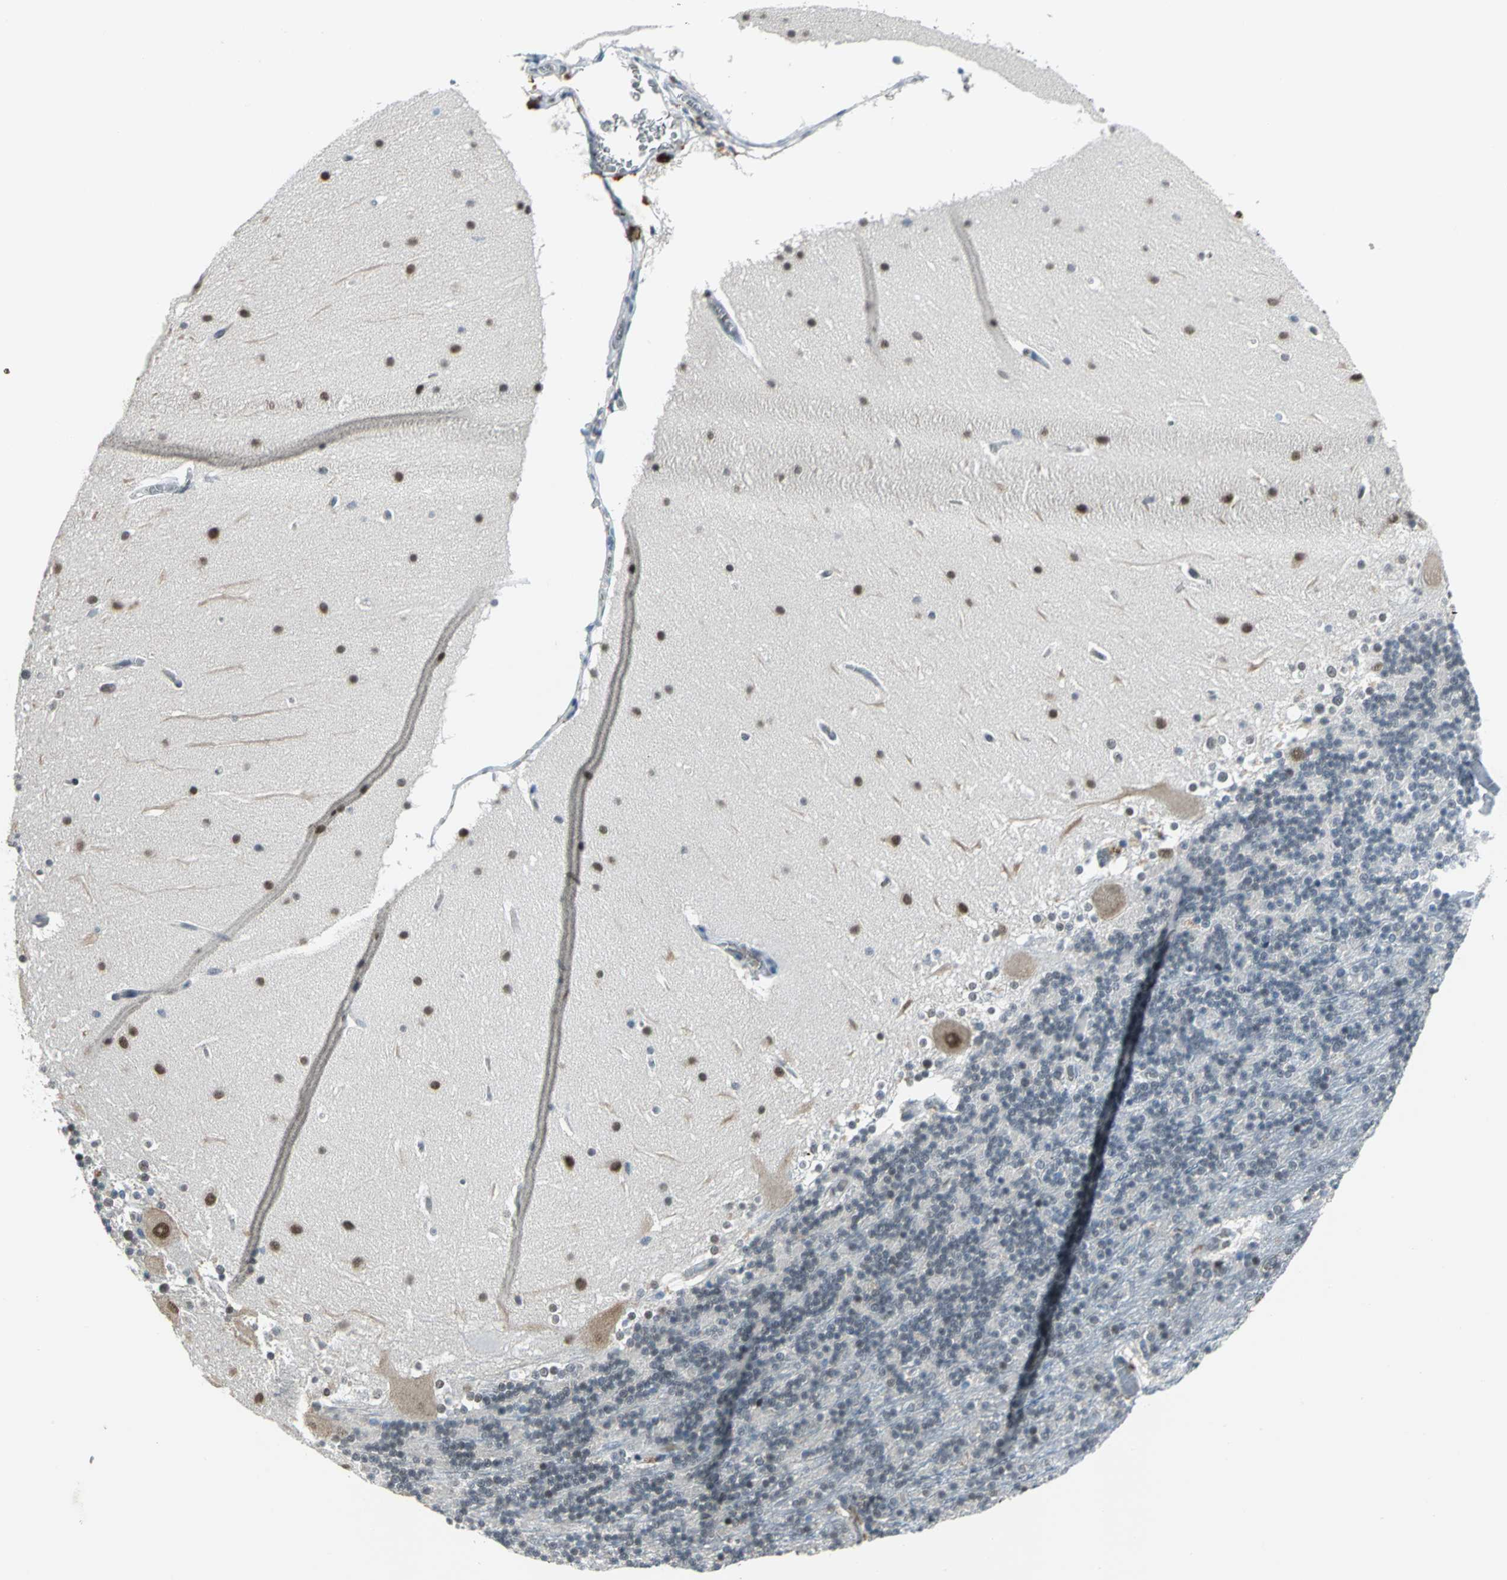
{"staining": {"intensity": "weak", "quantity": "<25%", "location": "nuclear"}, "tissue": "cerebellum", "cell_type": "Cells in granular layer", "image_type": "normal", "snomed": [{"axis": "morphology", "description": "Normal tissue, NOS"}, {"axis": "topography", "description": "Cerebellum"}], "caption": "Cells in granular layer are negative for brown protein staining in benign cerebellum. (Stains: DAB (3,3'-diaminobenzidine) IHC with hematoxylin counter stain, Microscopy: brightfield microscopy at high magnification).", "gene": "GLI3", "patient": {"sex": "female", "age": 19}}